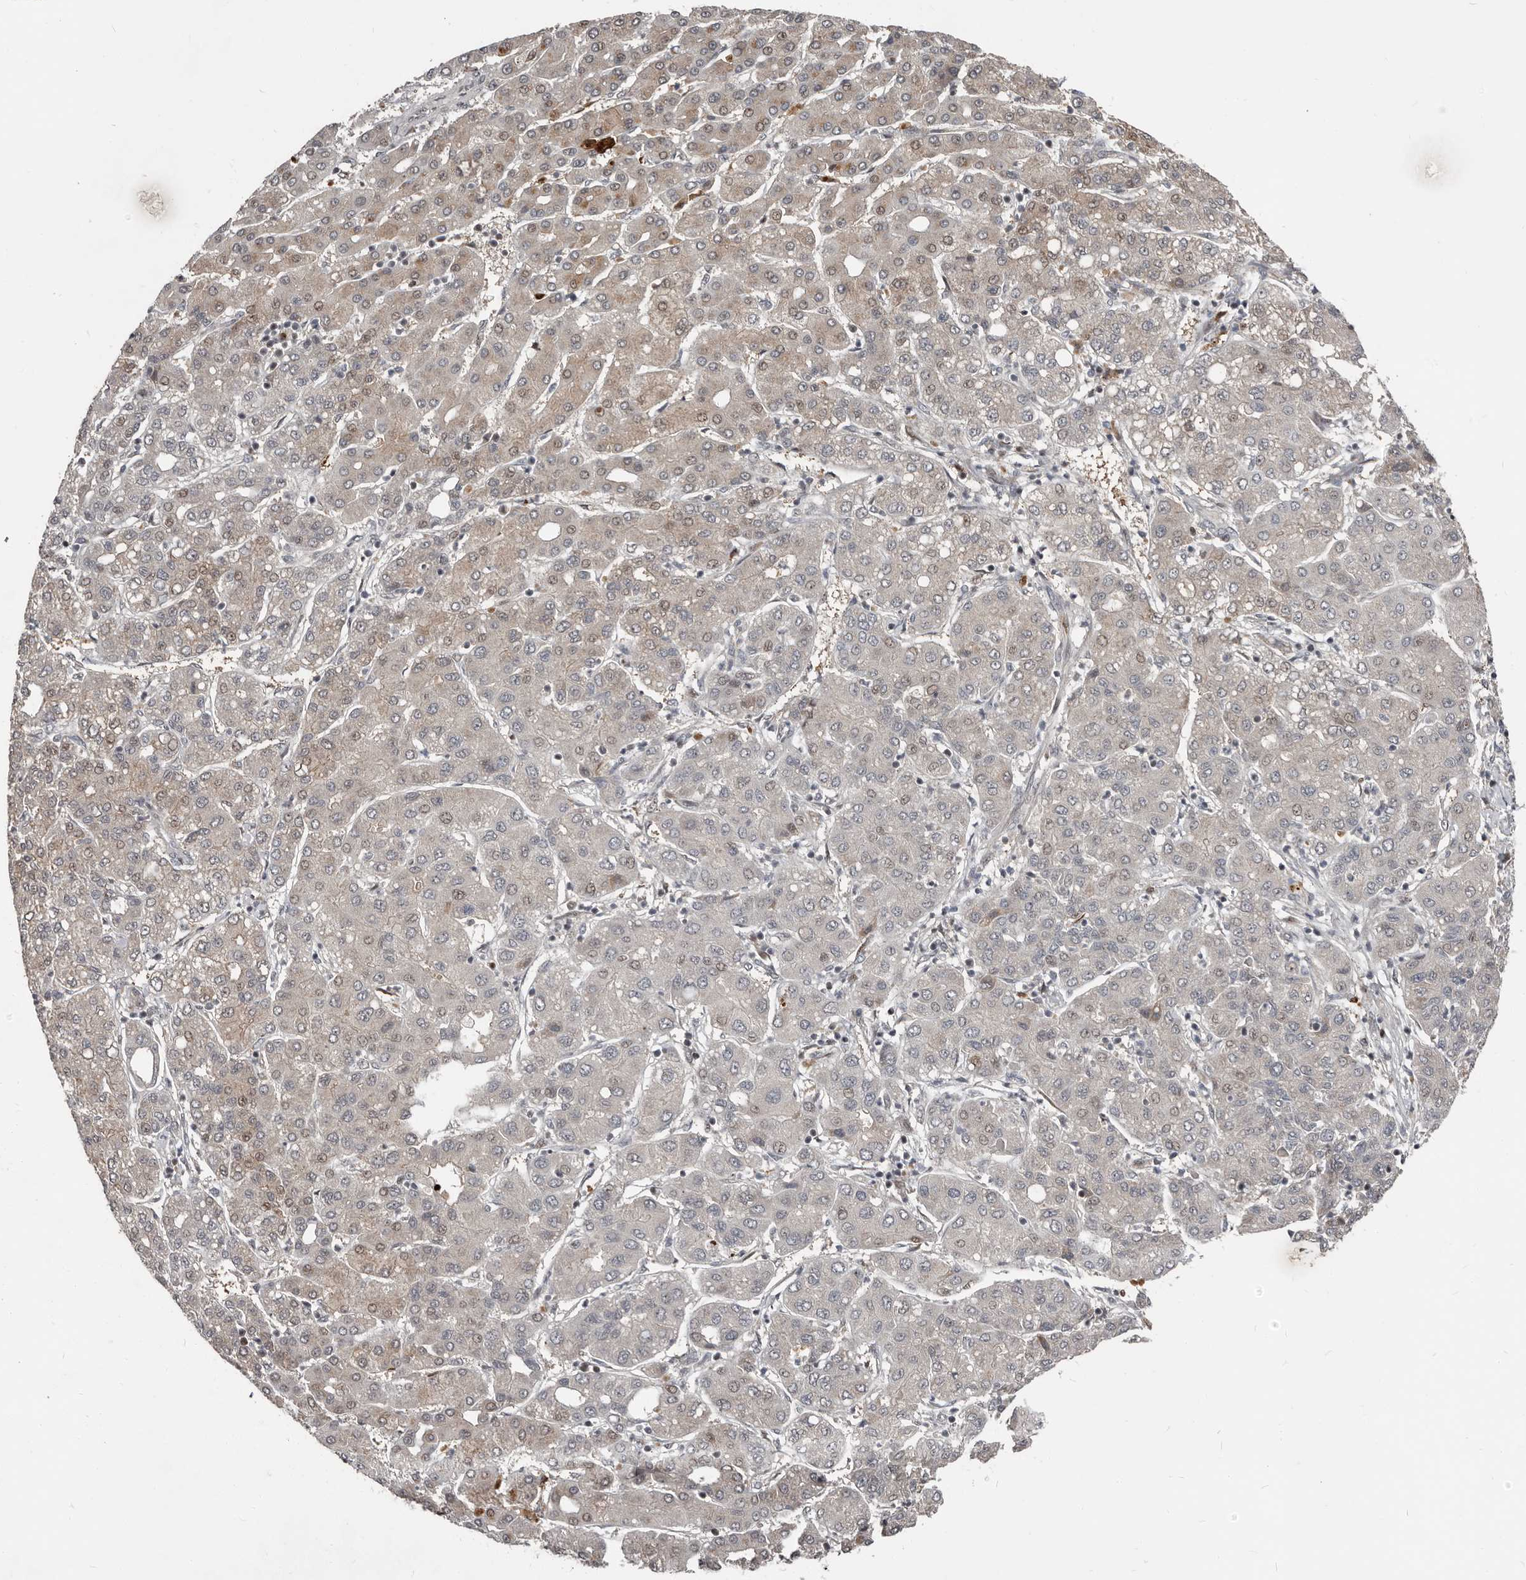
{"staining": {"intensity": "weak", "quantity": "25%-75%", "location": "cytoplasmic/membranous,nuclear"}, "tissue": "liver cancer", "cell_type": "Tumor cells", "image_type": "cancer", "snomed": [{"axis": "morphology", "description": "Carcinoma, Hepatocellular, NOS"}, {"axis": "topography", "description": "Liver"}], "caption": "This is an image of IHC staining of hepatocellular carcinoma (liver), which shows weak staining in the cytoplasmic/membranous and nuclear of tumor cells.", "gene": "APOL6", "patient": {"sex": "male", "age": 65}}